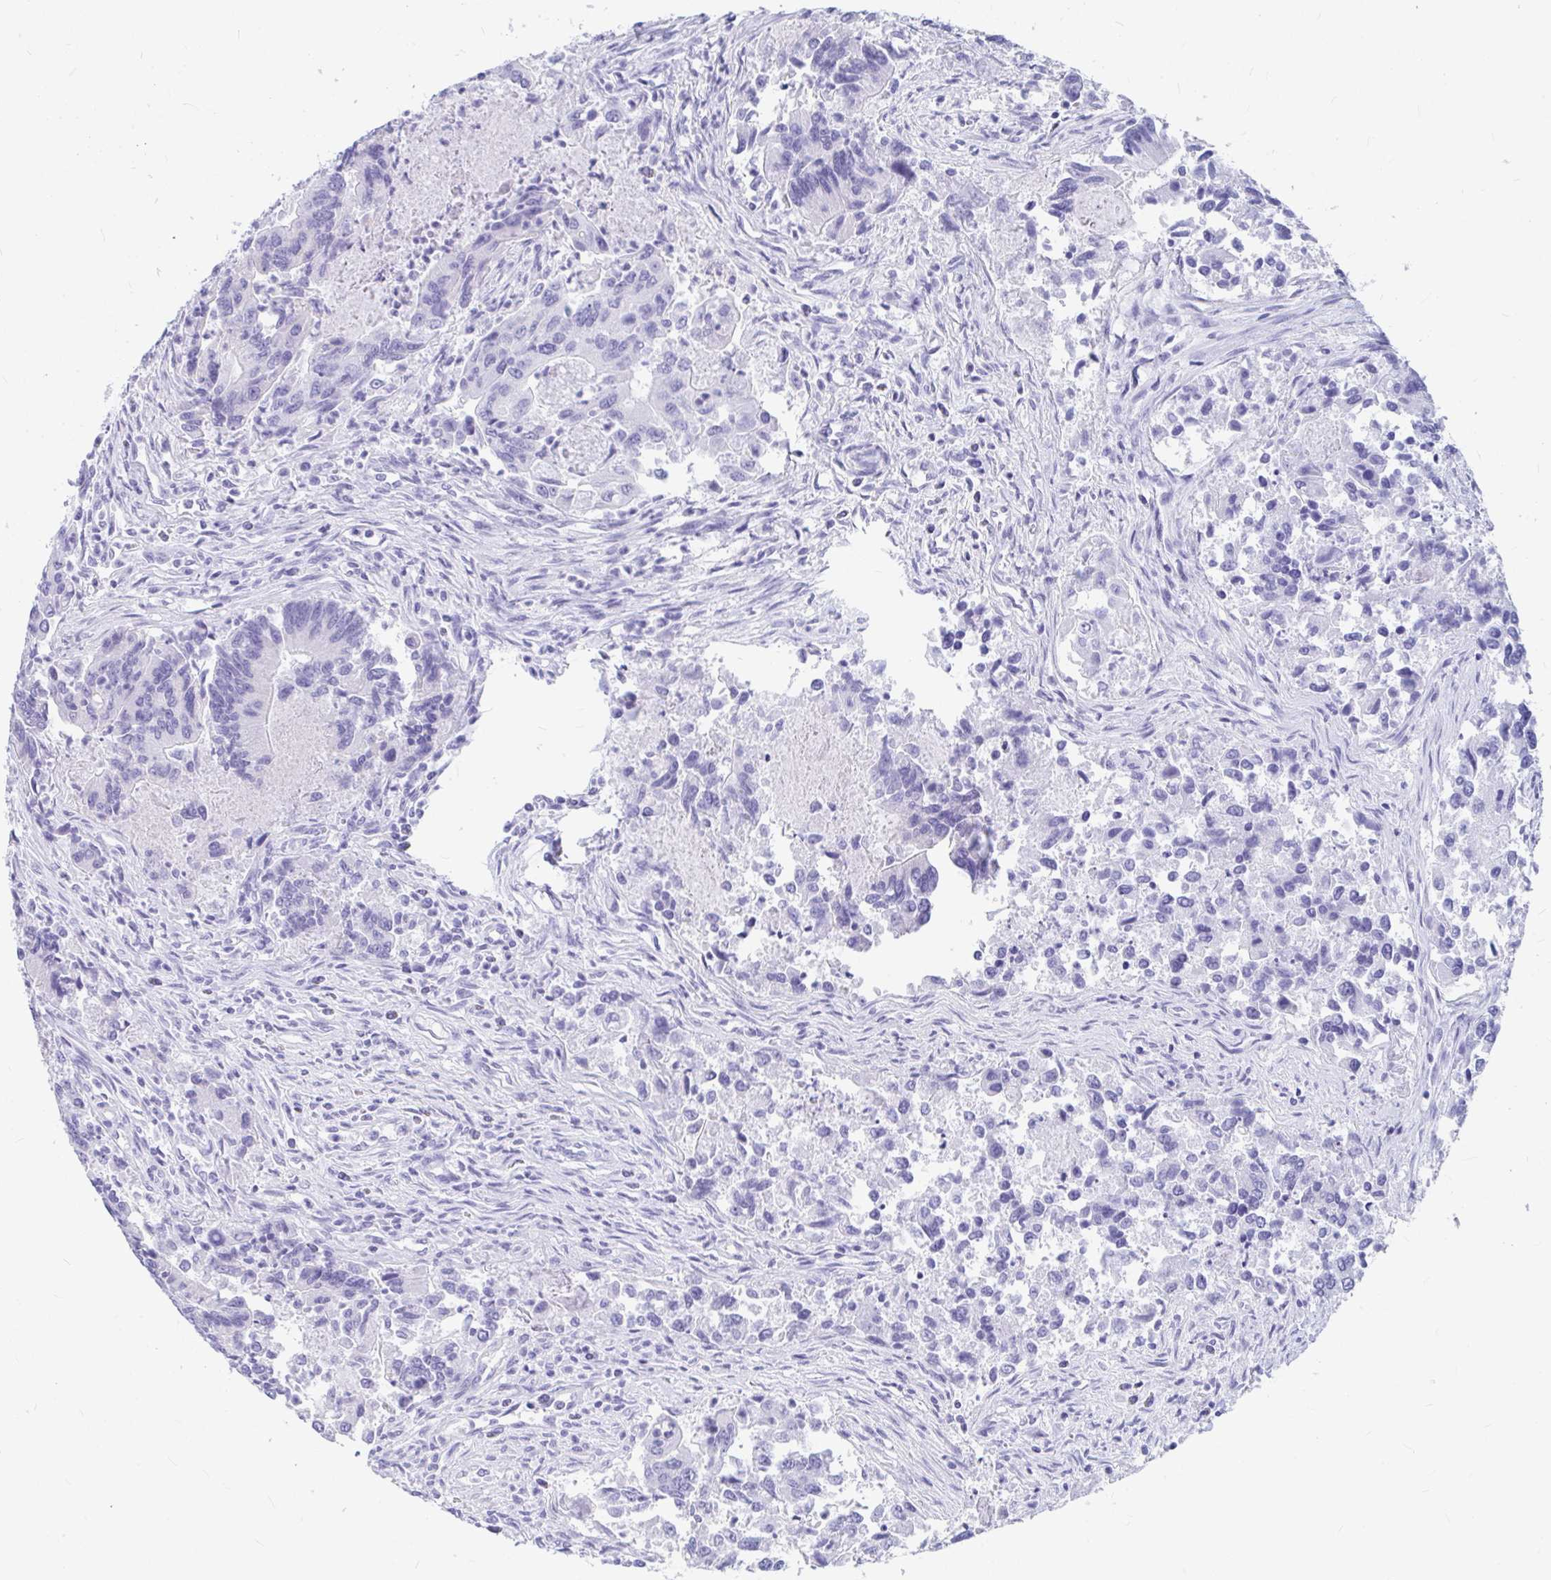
{"staining": {"intensity": "negative", "quantity": "none", "location": "none"}, "tissue": "colorectal cancer", "cell_type": "Tumor cells", "image_type": "cancer", "snomed": [{"axis": "morphology", "description": "Adenocarcinoma, NOS"}, {"axis": "topography", "description": "Colon"}], "caption": "Tumor cells show no significant expression in colorectal adenocarcinoma.", "gene": "OR5J2", "patient": {"sex": "female", "age": 67}}